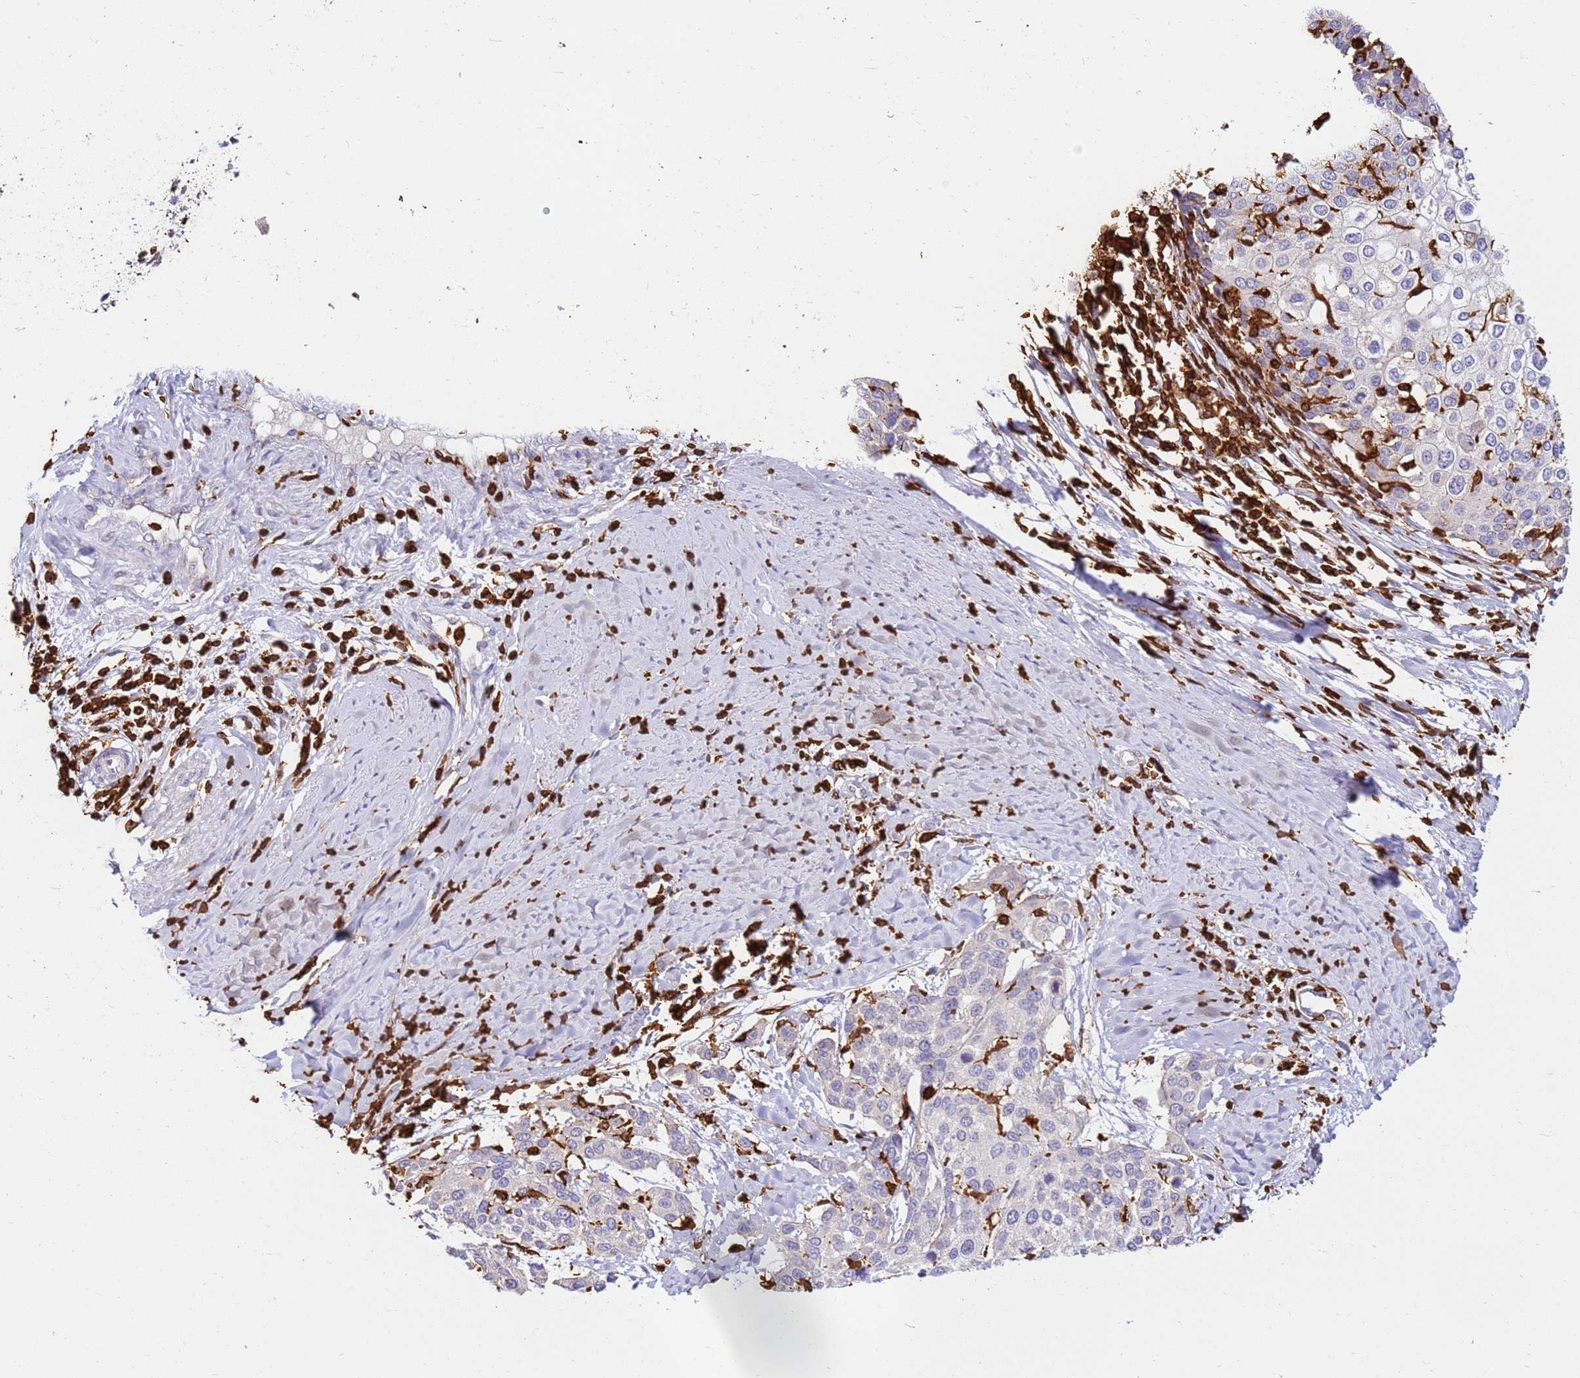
{"staining": {"intensity": "negative", "quantity": "none", "location": "none"}, "tissue": "cervical cancer", "cell_type": "Tumor cells", "image_type": "cancer", "snomed": [{"axis": "morphology", "description": "Squamous cell carcinoma, NOS"}, {"axis": "topography", "description": "Cervix"}], "caption": "IHC of human cervical cancer (squamous cell carcinoma) reveals no positivity in tumor cells.", "gene": "CORO1A", "patient": {"sex": "female", "age": 44}}